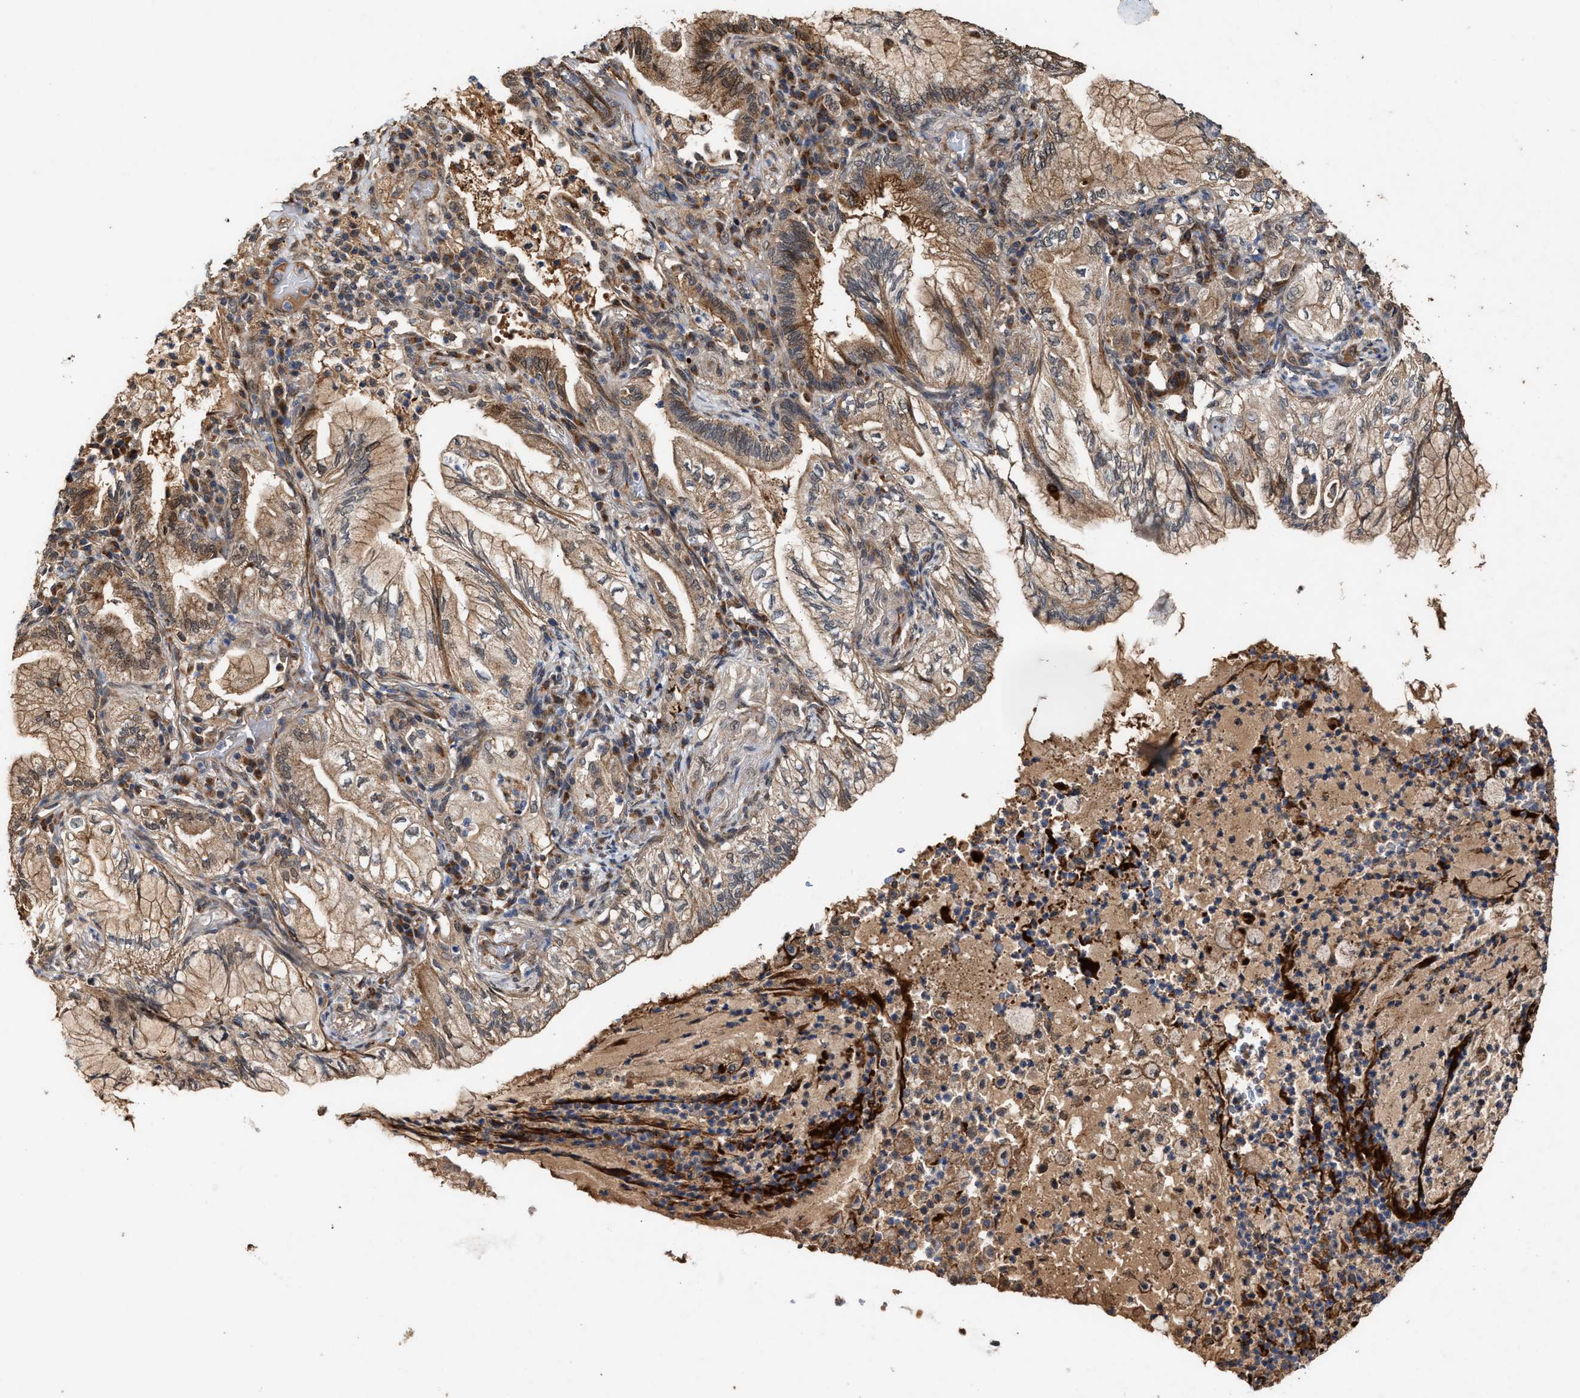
{"staining": {"intensity": "moderate", "quantity": ">75%", "location": "cytoplasmic/membranous"}, "tissue": "lung cancer", "cell_type": "Tumor cells", "image_type": "cancer", "snomed": [{"axis": "morphology", "description": "Adenocarcinoma, NOS"}, {"axis": "topography", "description": "Lung"}], "caption": "Human lung adenocarcinoma stained with a brown dye exhibits moderate cytoplasmic/membranous positive staining in about >75% of tumor cells.", "gene": "ZNHIT6", "patient": {"sex": "female", "age": 70}}